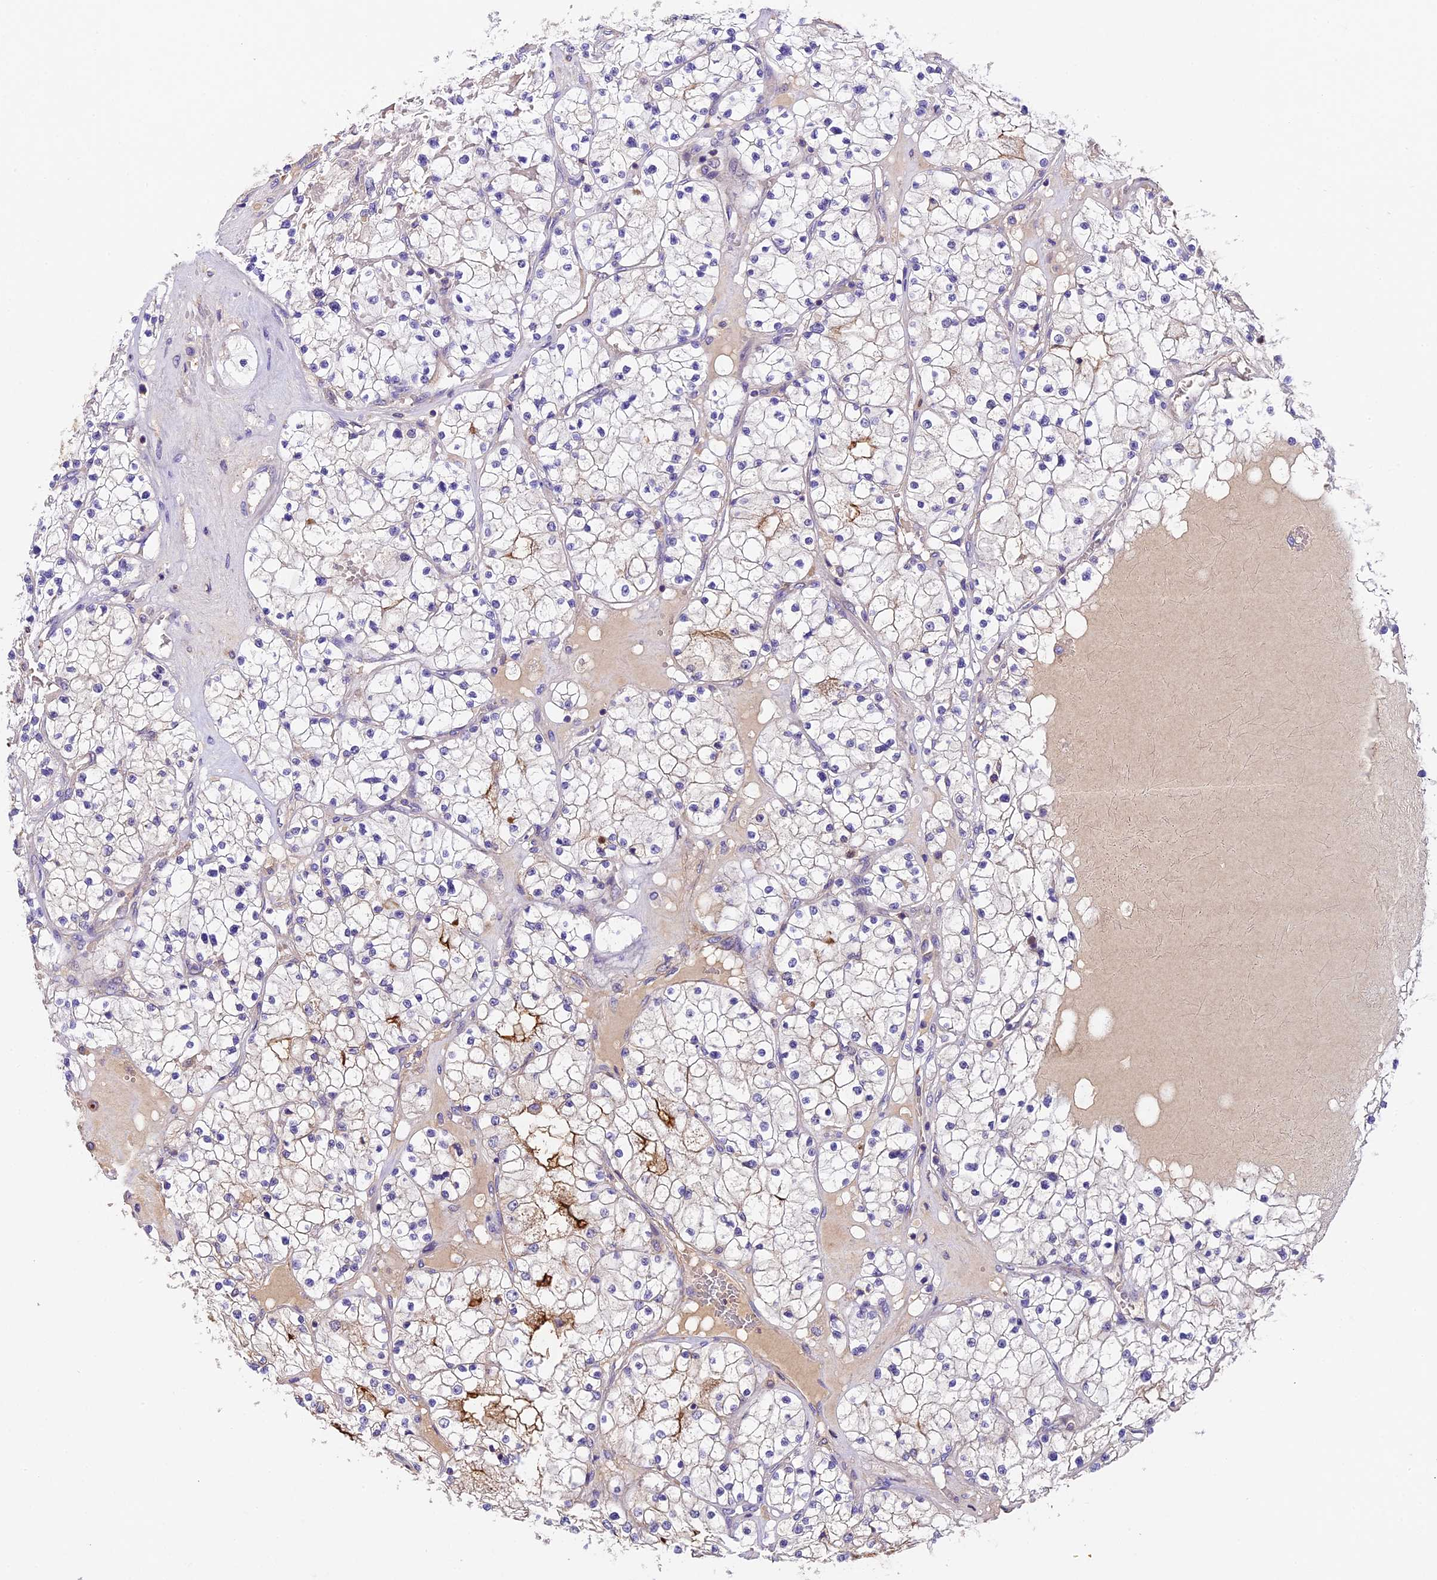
{"staining": {"intensity": "moderate", "quantity": "<25%", "location": "cytoplasmic/membranous"}, "tissue": "renal cancer", "cell_type": "Tumor cells", "image_type": "cancer", "snomed": [{"axis": "morphology", "description": "Normal tissue, NOS"}, {"axis": "morphology", "description": "Adenocarcinoma, NOS"}, {"axis": "topography", "description": "Kidney"}], "caption": "Tumor cells demonstrate moderate cytoplasmic/membranous positivity in about <25% of cells in adenocarcinoma (renal).", "gene": "TBC1D1", "patient": {"sex": "male", "age": 68}}